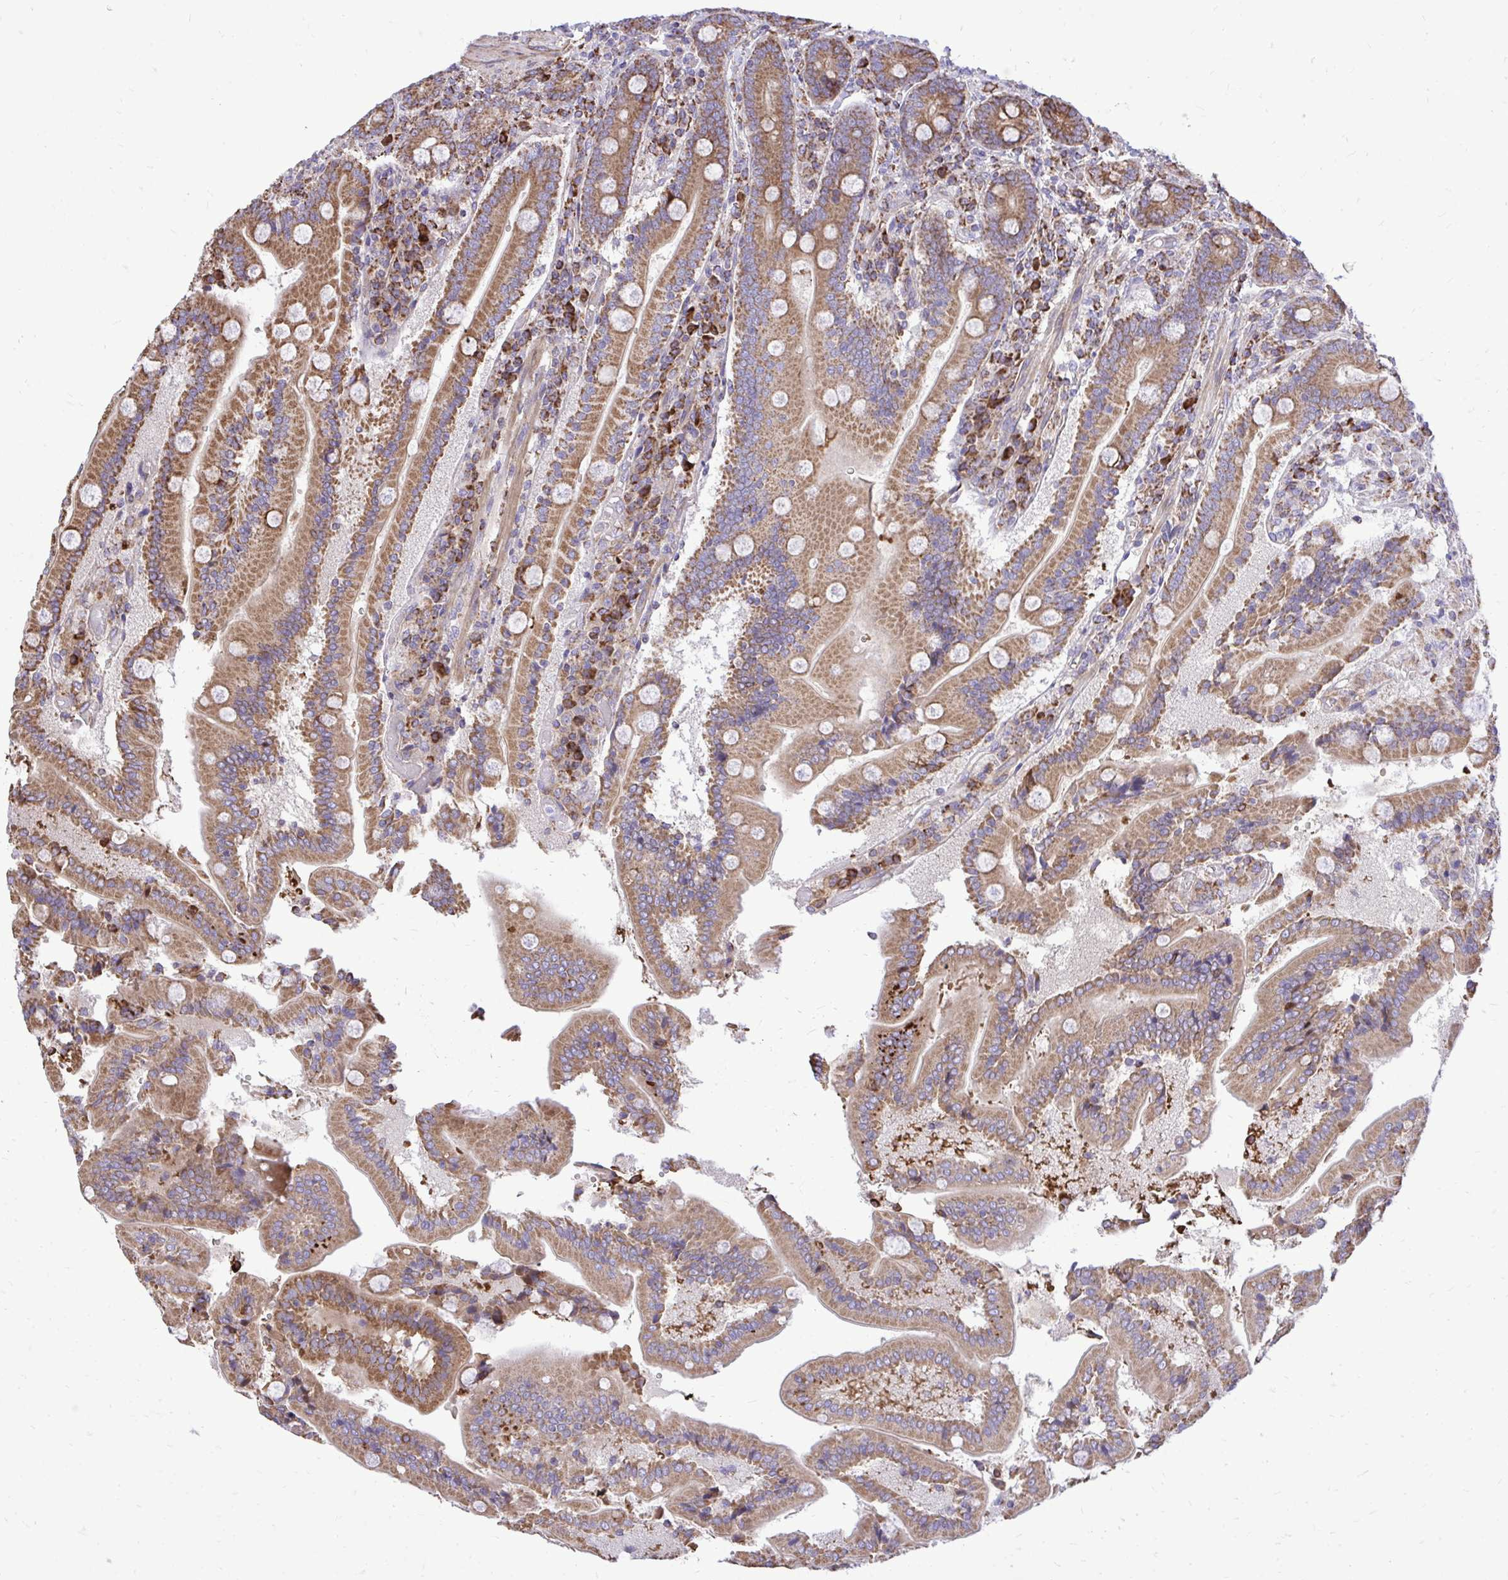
{"staining": {"intensity": "moderate", "quantity": ">75%", "location": "cytoplasmic/membranous"}, "tissue": "duodenum", "cell_type": "Glandular cells", "image_type": "normal", "snomed": [{"axis": "morphology", "description": "Normal tissue, NOS"}, {"axis": "topography", "description": "Duodenum"}], "caption": "Immunohistochemical staining of normal duodenum reveals moderate cytoplasmic/membranous protein expression in about >75% of glandular cells. The staining is performed using DAB (3,3'-diaminobenzidine) brown chromogen to label protein expression. The nuclei are counter-stained blue using hematoxylin.", "gene": "ATP13A2", "patient": {"sex": "female", "age": 62}}